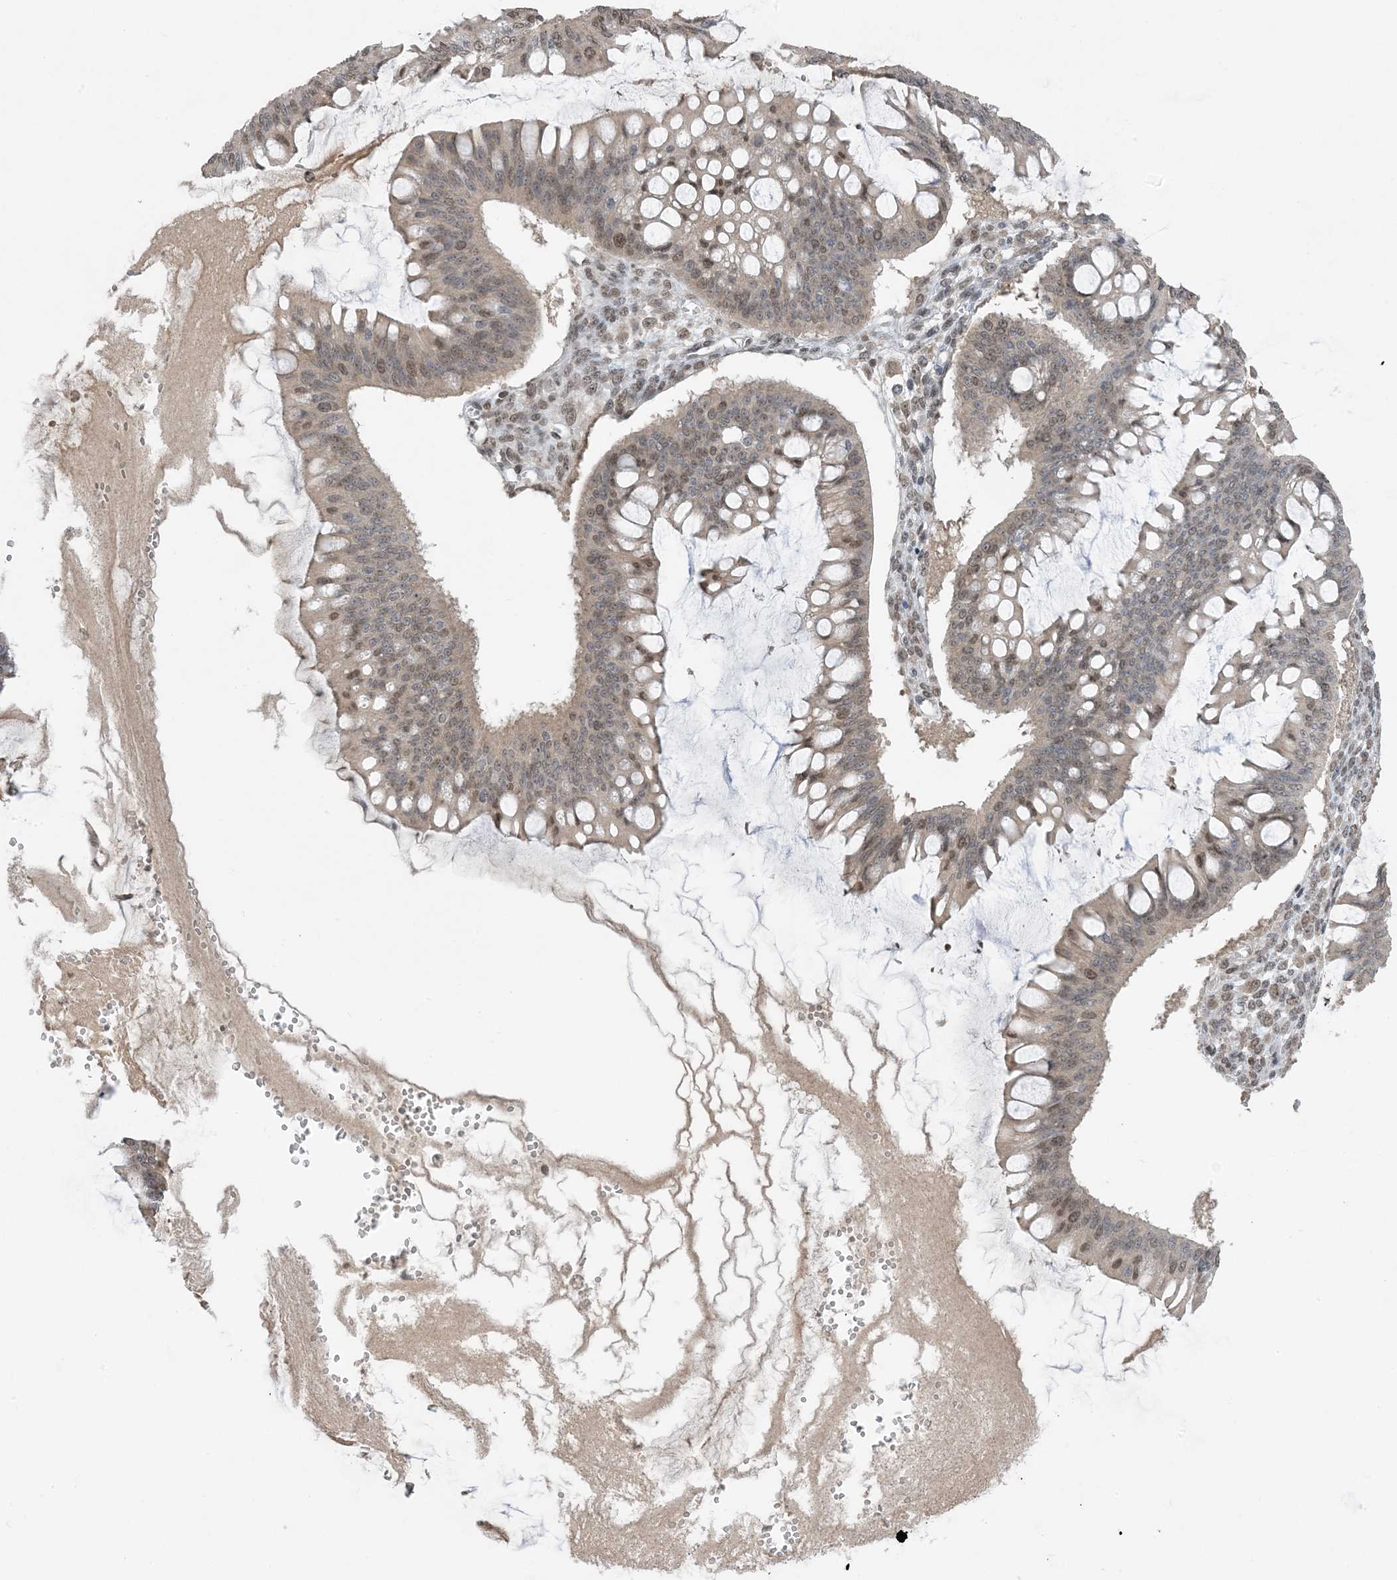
{"staining": {"intensity": "moderate", "quantity": "25%-75%", "location": "cytoplasmic/membranous,nuclear"}, "tissue": "ovarian cancer", "cell_type": "Tumor cells", "image_type": "cancer", "snomed": [{"axis": "morphology", "description": "Cystadenocarcinoma, mucinous, NOS"}, {"axis": "topography", "description": "Ovary"}], "caption": "Immunohistochemical staining of human ovarian mucinous cystadenocarcinoma exhibits medium levels of moderate cytoplasmic/membranous and nuclear protein expression in about 25%-75% of tumor cells.", "gene": "ACYP2", "patient": {"sex": "female", "age": 73}}